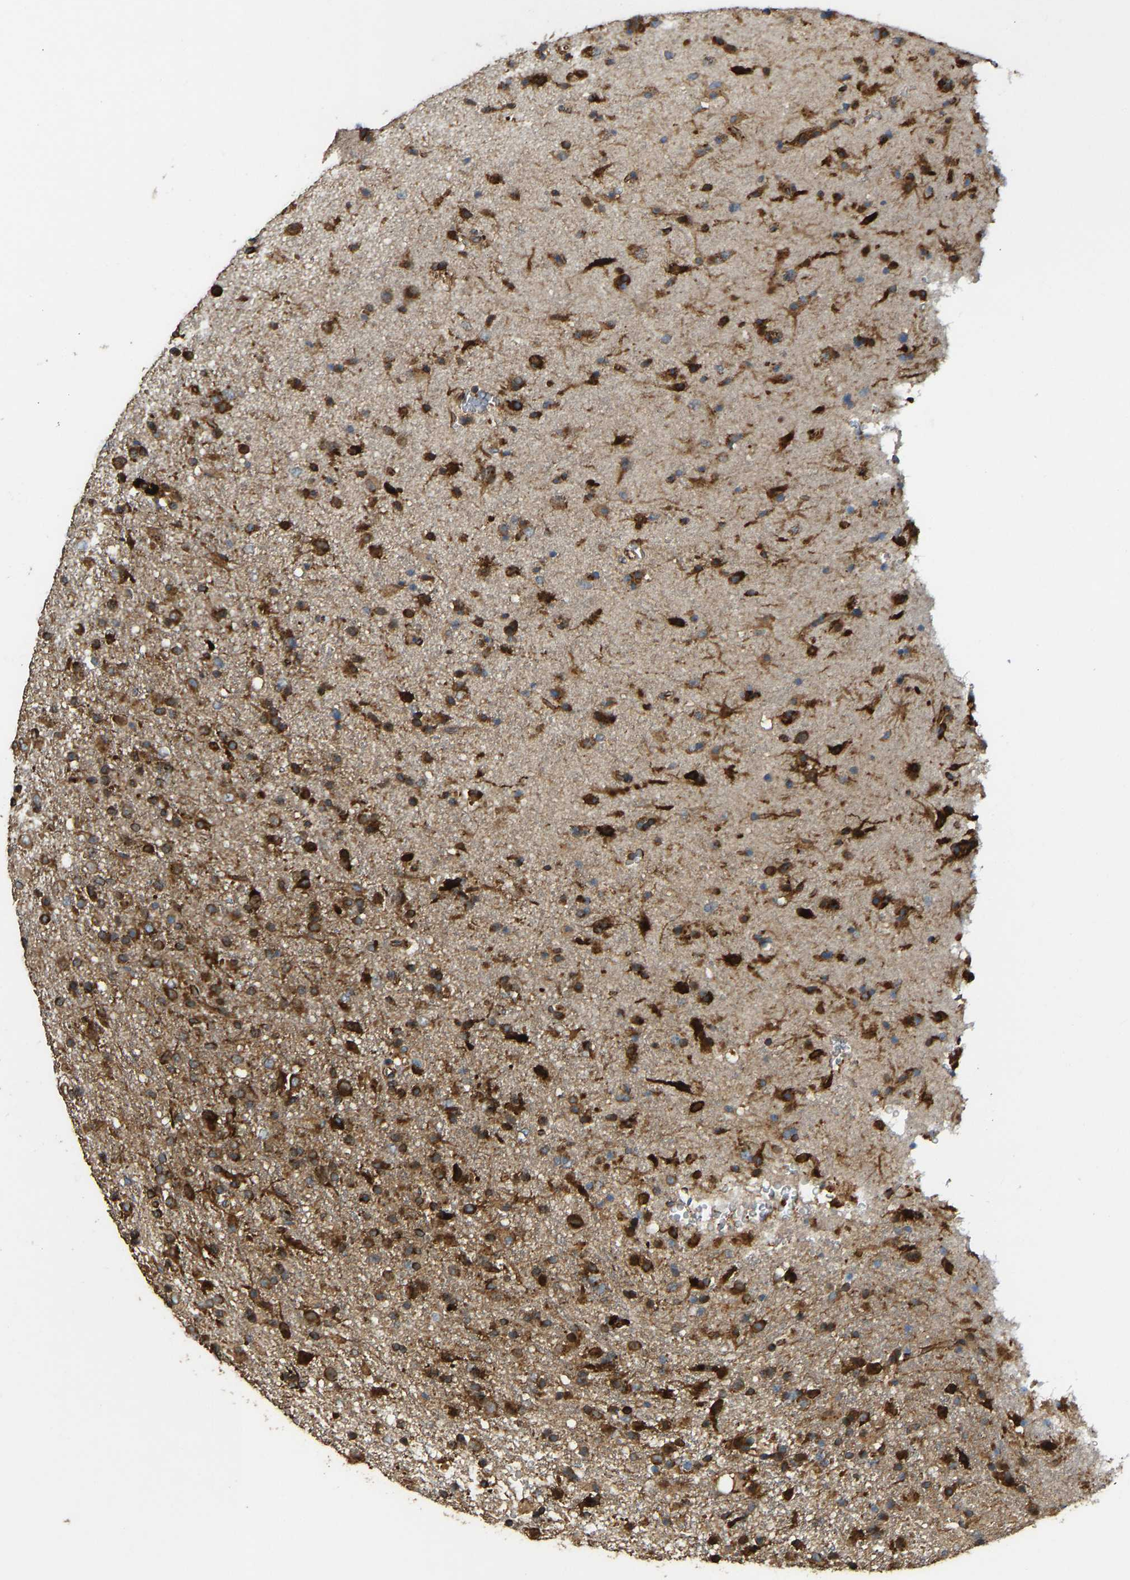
{"staining": {"intensity": "strong", "quantity": ">75%", "location": "cytoplasmic/membranous"}, "tissue": "glioma", "cell_type": "Tumor cells", "image_type": "cancer", "snomed": [{"axis": "morphology", "description": "Glioma, malignant, Low grade"}, {"axis": "topography", "description": "Brain"}], "caption": "Glioma stained with immunohistochemistry demonstrates strong cytoplasmic/membranous staining in about >75% of tumor cells.", "gene": "BEX3", "patient": {"sex": "male", "age": 65}}